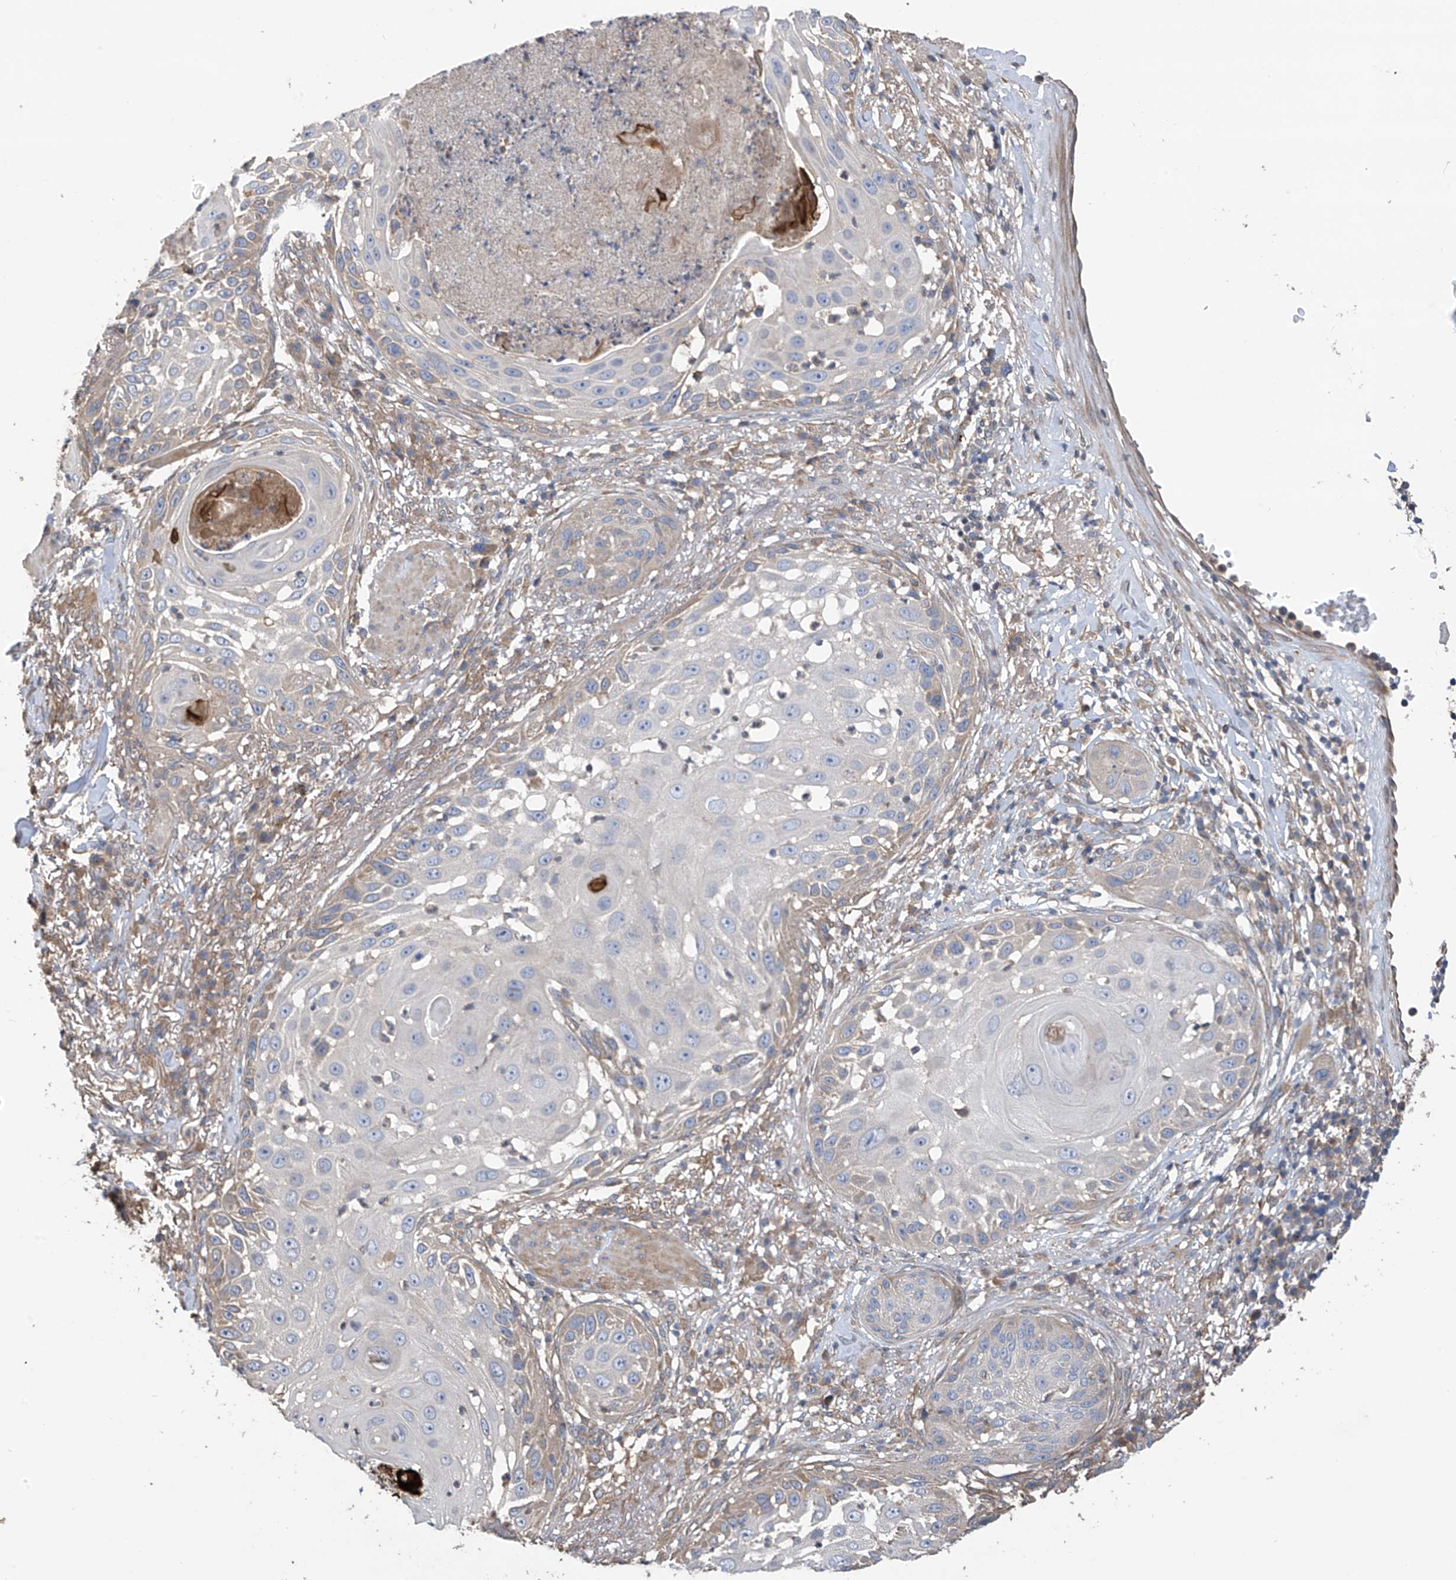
{"staining": {"intensity": "weak", "quantity": "<25%", "location": "cytoplasmic/membranous"}, "tissue": "skin cancer", "cell_type": "Tumor cells", "image_type": "cancer", "snomed": [{"axis": "morphology", "description": "Squamous cell carcinoma, NOS"}, {"axis": "topography", "description": "Skin"}], "caption": "The histopathology image exhibits no significant staining in tumor cells of skin cancer.", "gene": "PHACTR4", "patient": {"sex": "female", "age": 44}}